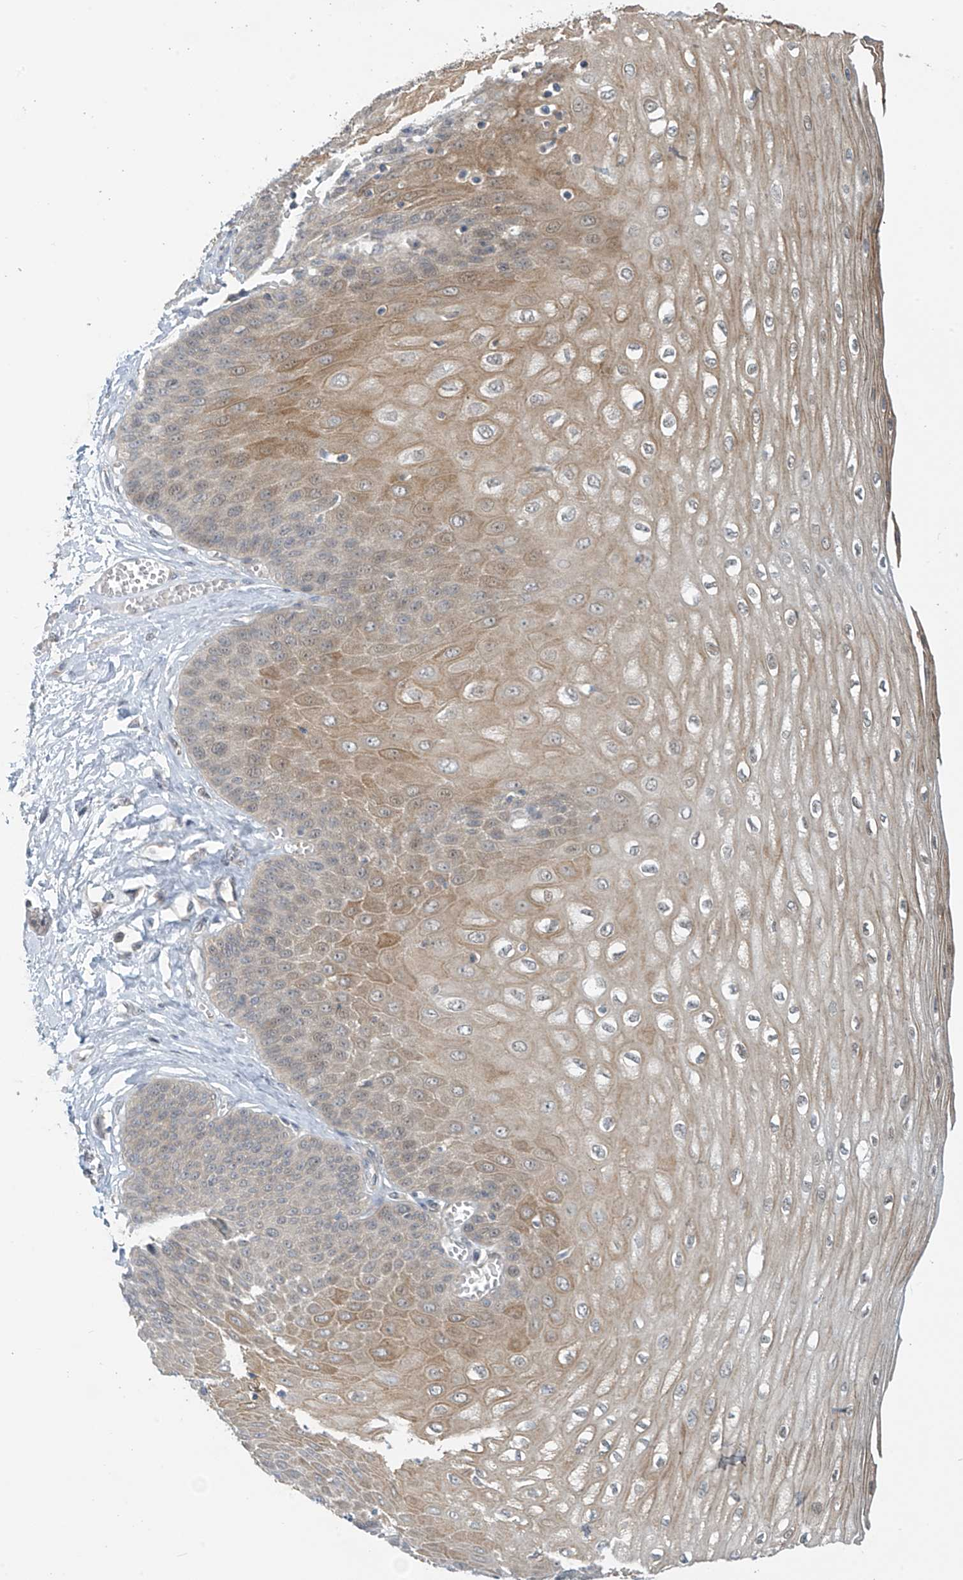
{"staining": {"intensity": "moderate", "quantity": "25%-75%", "location": "cytoplasmic/membranous"}, "tissue": "esophagus", "cell_type": "Squamous epithelial cells", "image_type": "normal", "snomed": [{"axis": "morphology", "description": "Normal tissue, NOS"}, {"axis": "topography", "description": "Esophagus"}], "caption": "A high-resolution image shows immunohistochemistry (IHC) staining of unremarkable esophagus, which exhibits moderate cytoplasmic/membranous expression in approximately 25%-75% of squamous epithelial cells.", "gene": "FSD1L", "patient": {"sex": "male", "age": 60}}